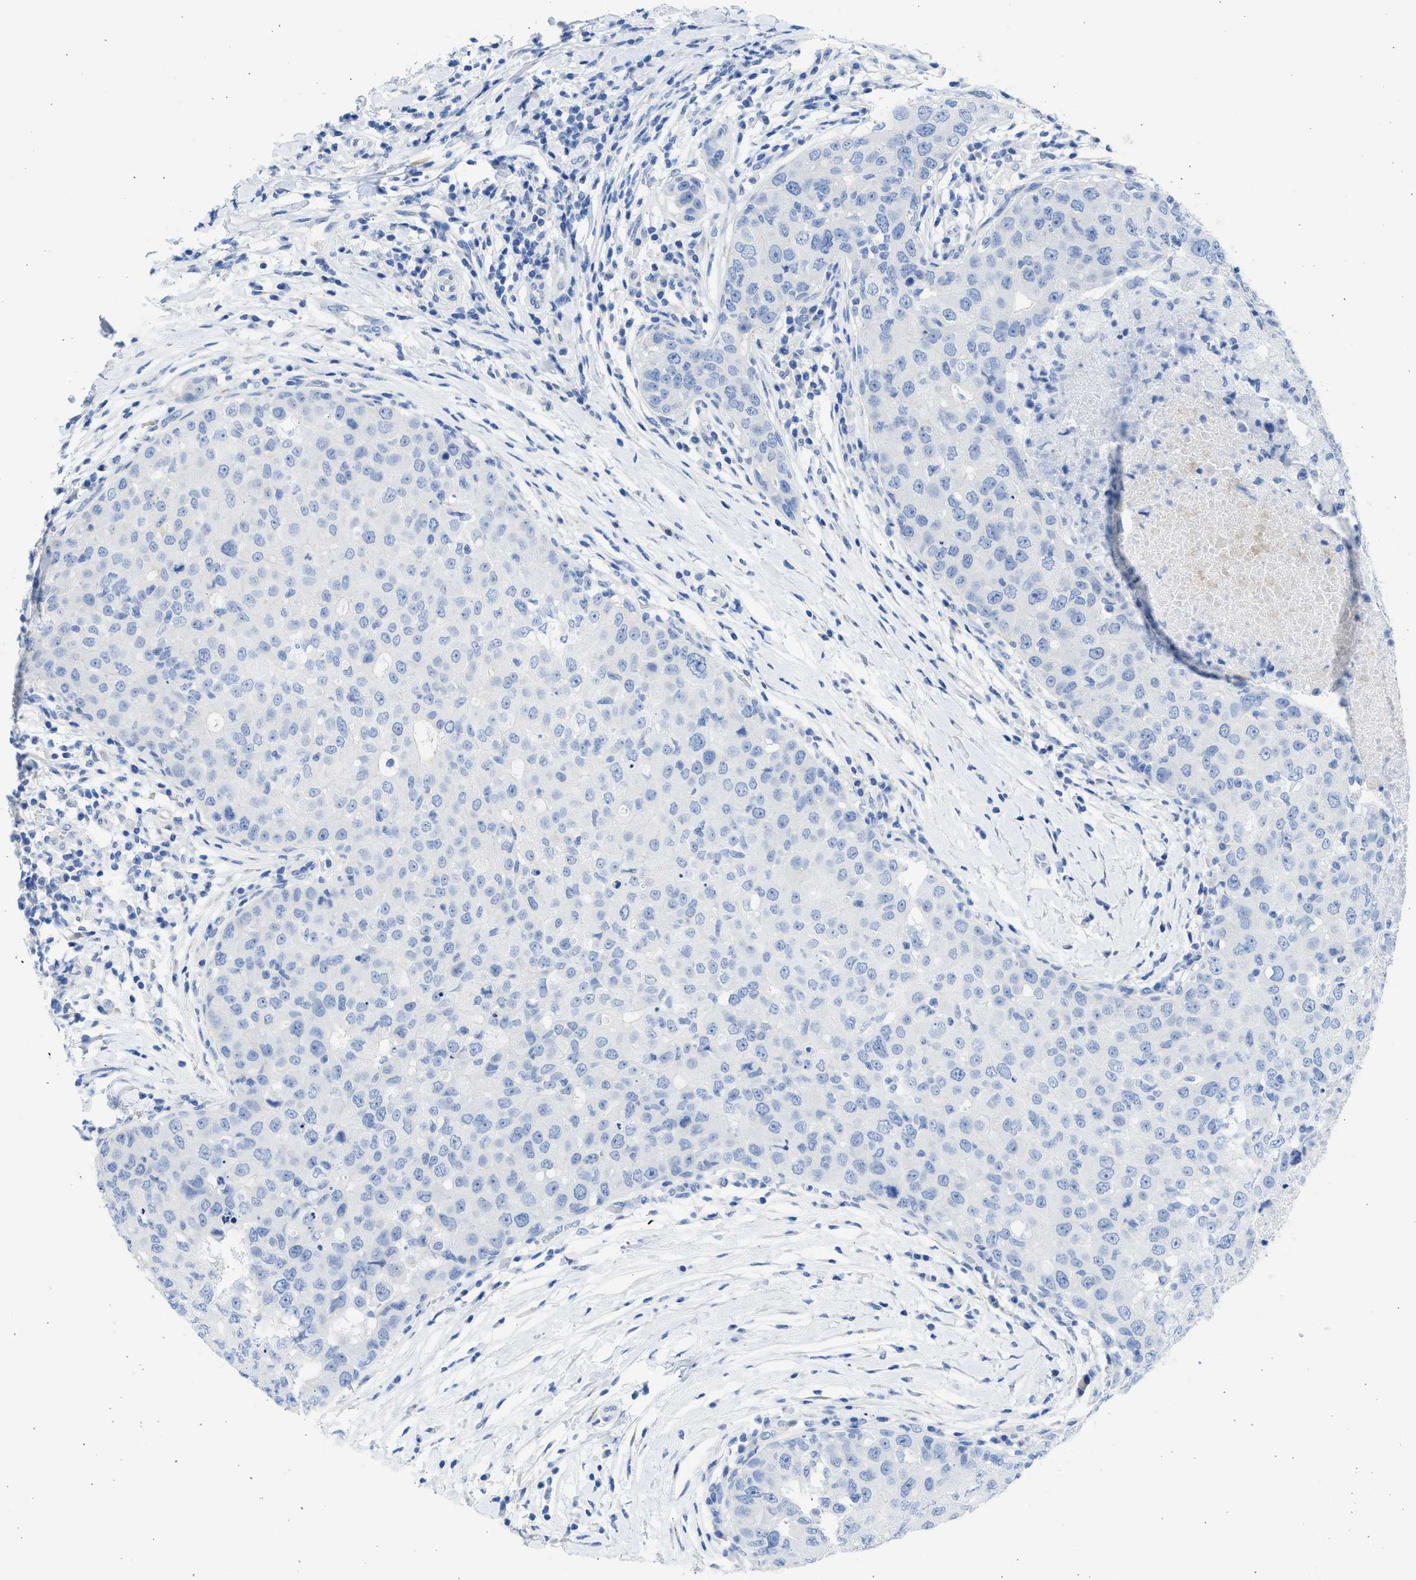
{"staining": {"intensity": "negative", "quantity": "none", "location": "none"}, "tissue": "breast cancer", "cell_type": "Tumor cells", "image_type": "cancer", "snomed": [{"axis": "morphology", "description": "Duct carcinoma"}, {"axis": "topography", "description": "Breast"}], "caption": "An immunohistochemistry image of breast invasive ductal carcinoma is shown. There is no staining in tumor cells of breast invasive ductal carcinoma.", "gene": "SPATA3", "patient": {"sex": "female", "age": 27}}